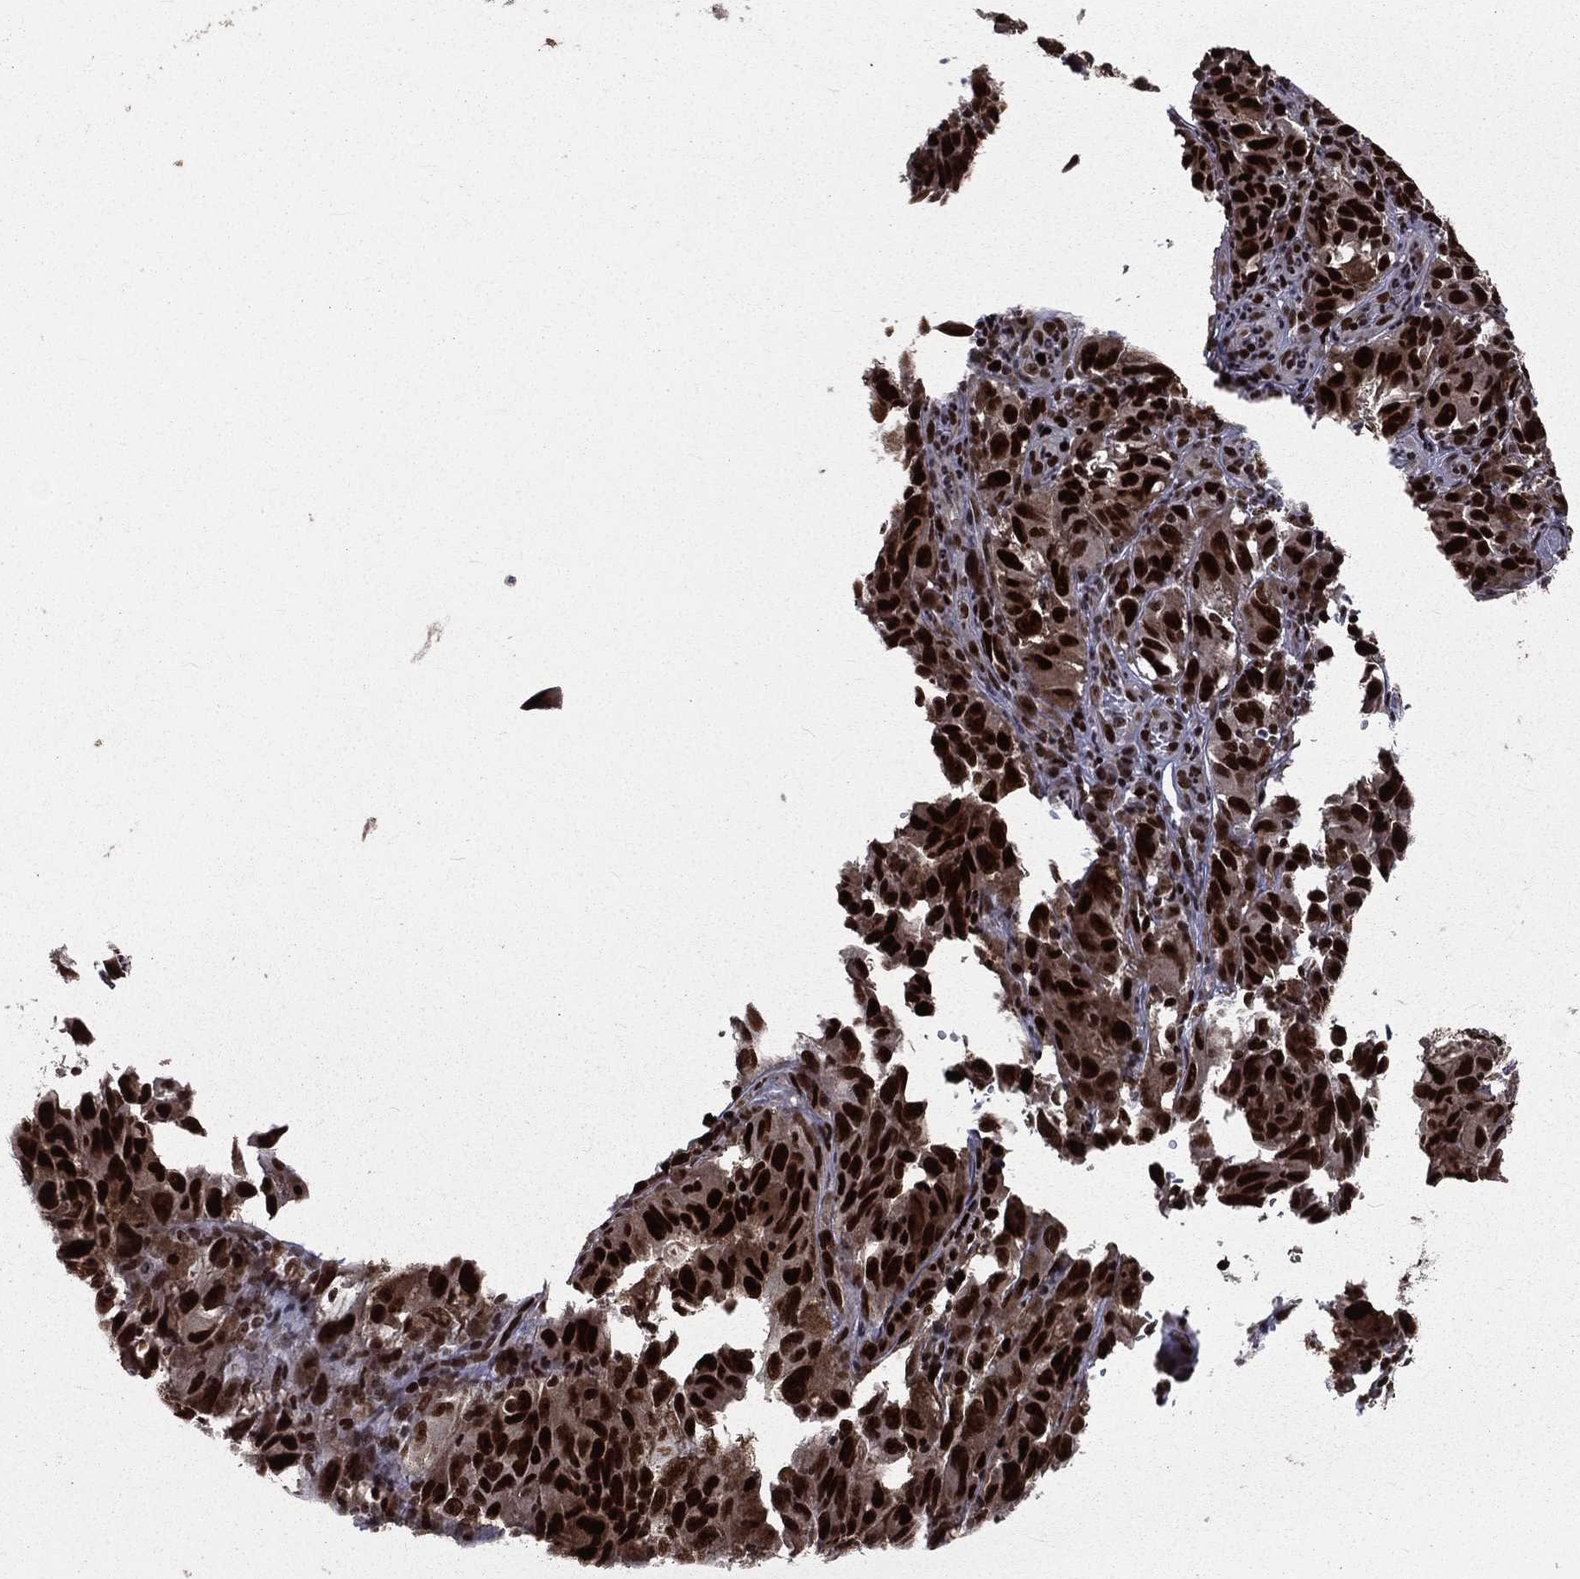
{"staining": {"intensity": "strong", "quantity": ">75%", "location": "nuclear"}, "tissue": "melanoma", "cell_type": "Tumor cells", "image_type": "cancer", "snomed": [{"axis": "morphology", "description": "Malignant melanoma, NOS"}, {"axis": "topography", "description": "Vulva, labia, clitoris and Bartholin´s gland, NO"}], "caption": "This is an image of immunohistochemistry staining of melanoma, which shows strong positivity in the nuclear of tumor cells.", "gene": "POLB", "patient": {"sex": "female", "age": 75}}